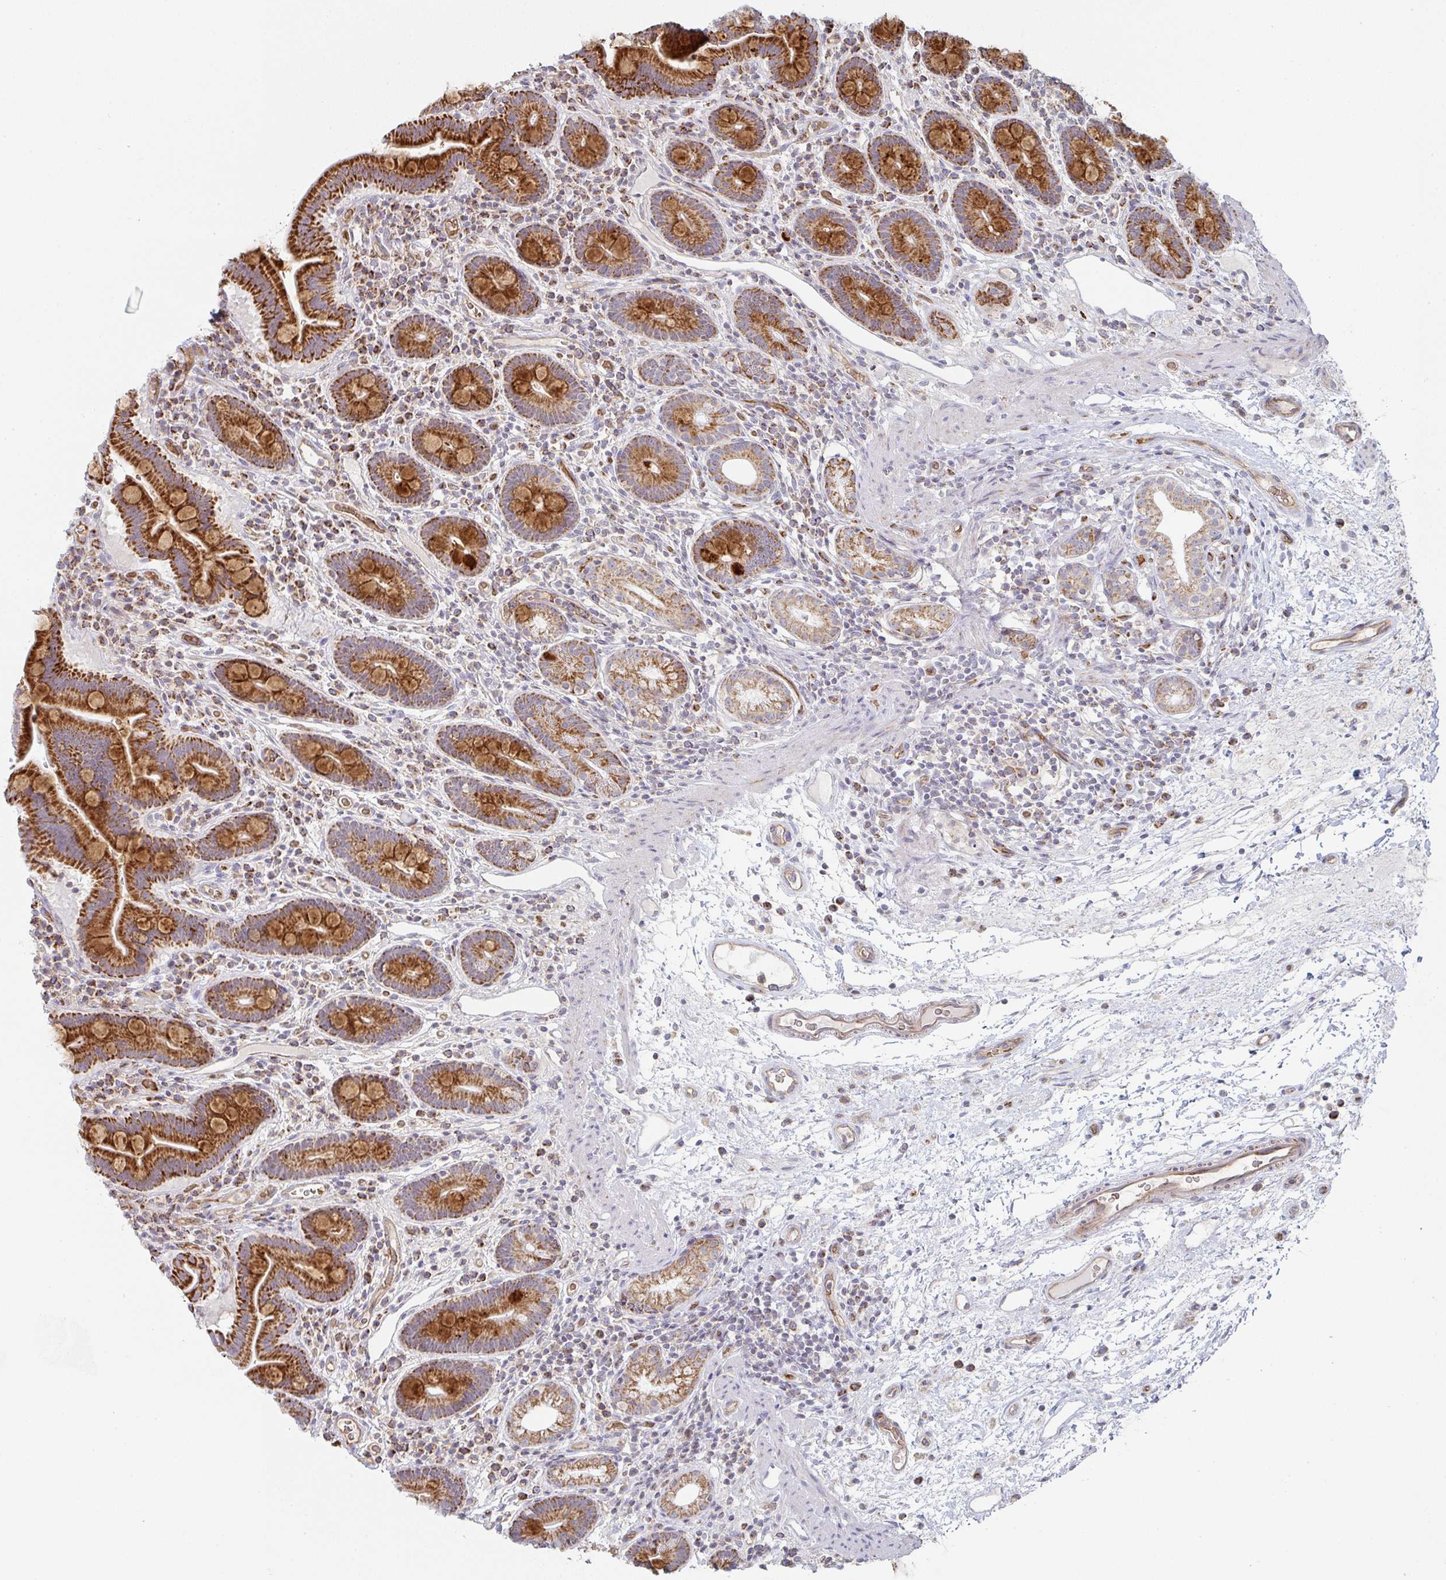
{"staining": {"intensity": "strong", "quantity": ">75%", "location": "cytoplasmic/membranous"}, "tissue": "small intestine", "cell_type": "Glandular cells", "image_type": "normal", "snomed": [{"axis": "morphology", "description": "Normal tissue, NOS"}, {"axis": "topography", "description": "Small intestine"}], "caption": "Immunohistochemical staining of unremarkable human small intestine demonstrates >75% levels of strong cytoplasmic/membranous protein expression in approximately >75% of glandular cells.", "gene": "ZNF526", "patient": {"sex": "male", "age": 26}}